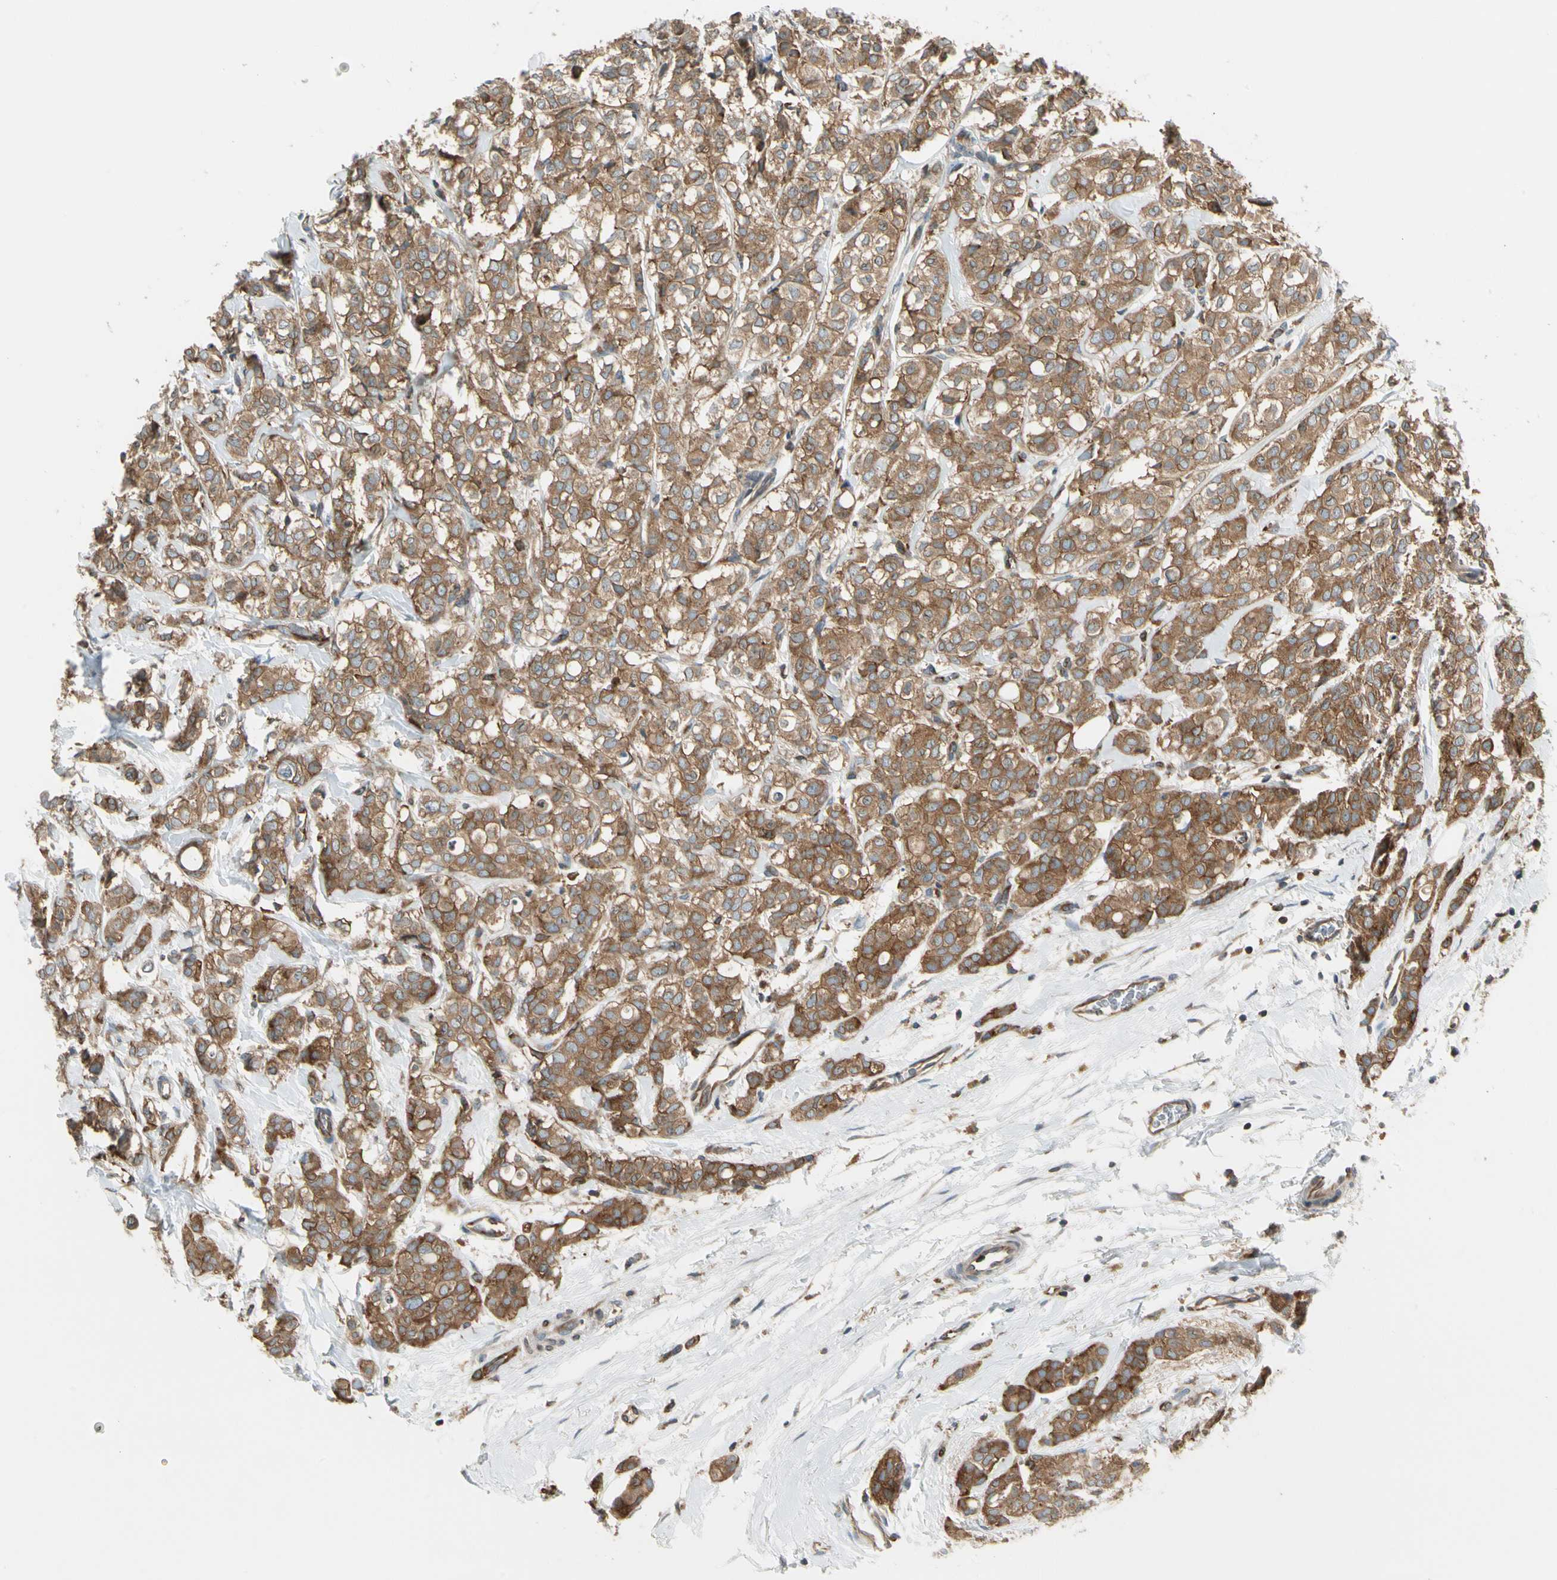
{"staining": {"intensity": "moderate", "quantity": ">75%", "location": "cytoplasmic/membranous"}, "tissue": "breast cancer", "cell_type": "Tumor cells", "image_type": "cancer", "snomed": [{"axis": "morphology", "description": "Lobular carcinoma"}, {"axis": "topography", "description": "Breast"}], "caption": "High-magnification brightfield microscopy of breast lobular carcinoma stained with DAB (3,3'-diaminobenzidine) (brown) and counterstained with hematoxylin (blue). tumor cells exhibit moderate cytoplasmic/membranous staining is identified in approximately>75% of cells.", "gene": "TRIO", "patient": {"sex": "female", "age": 60}}